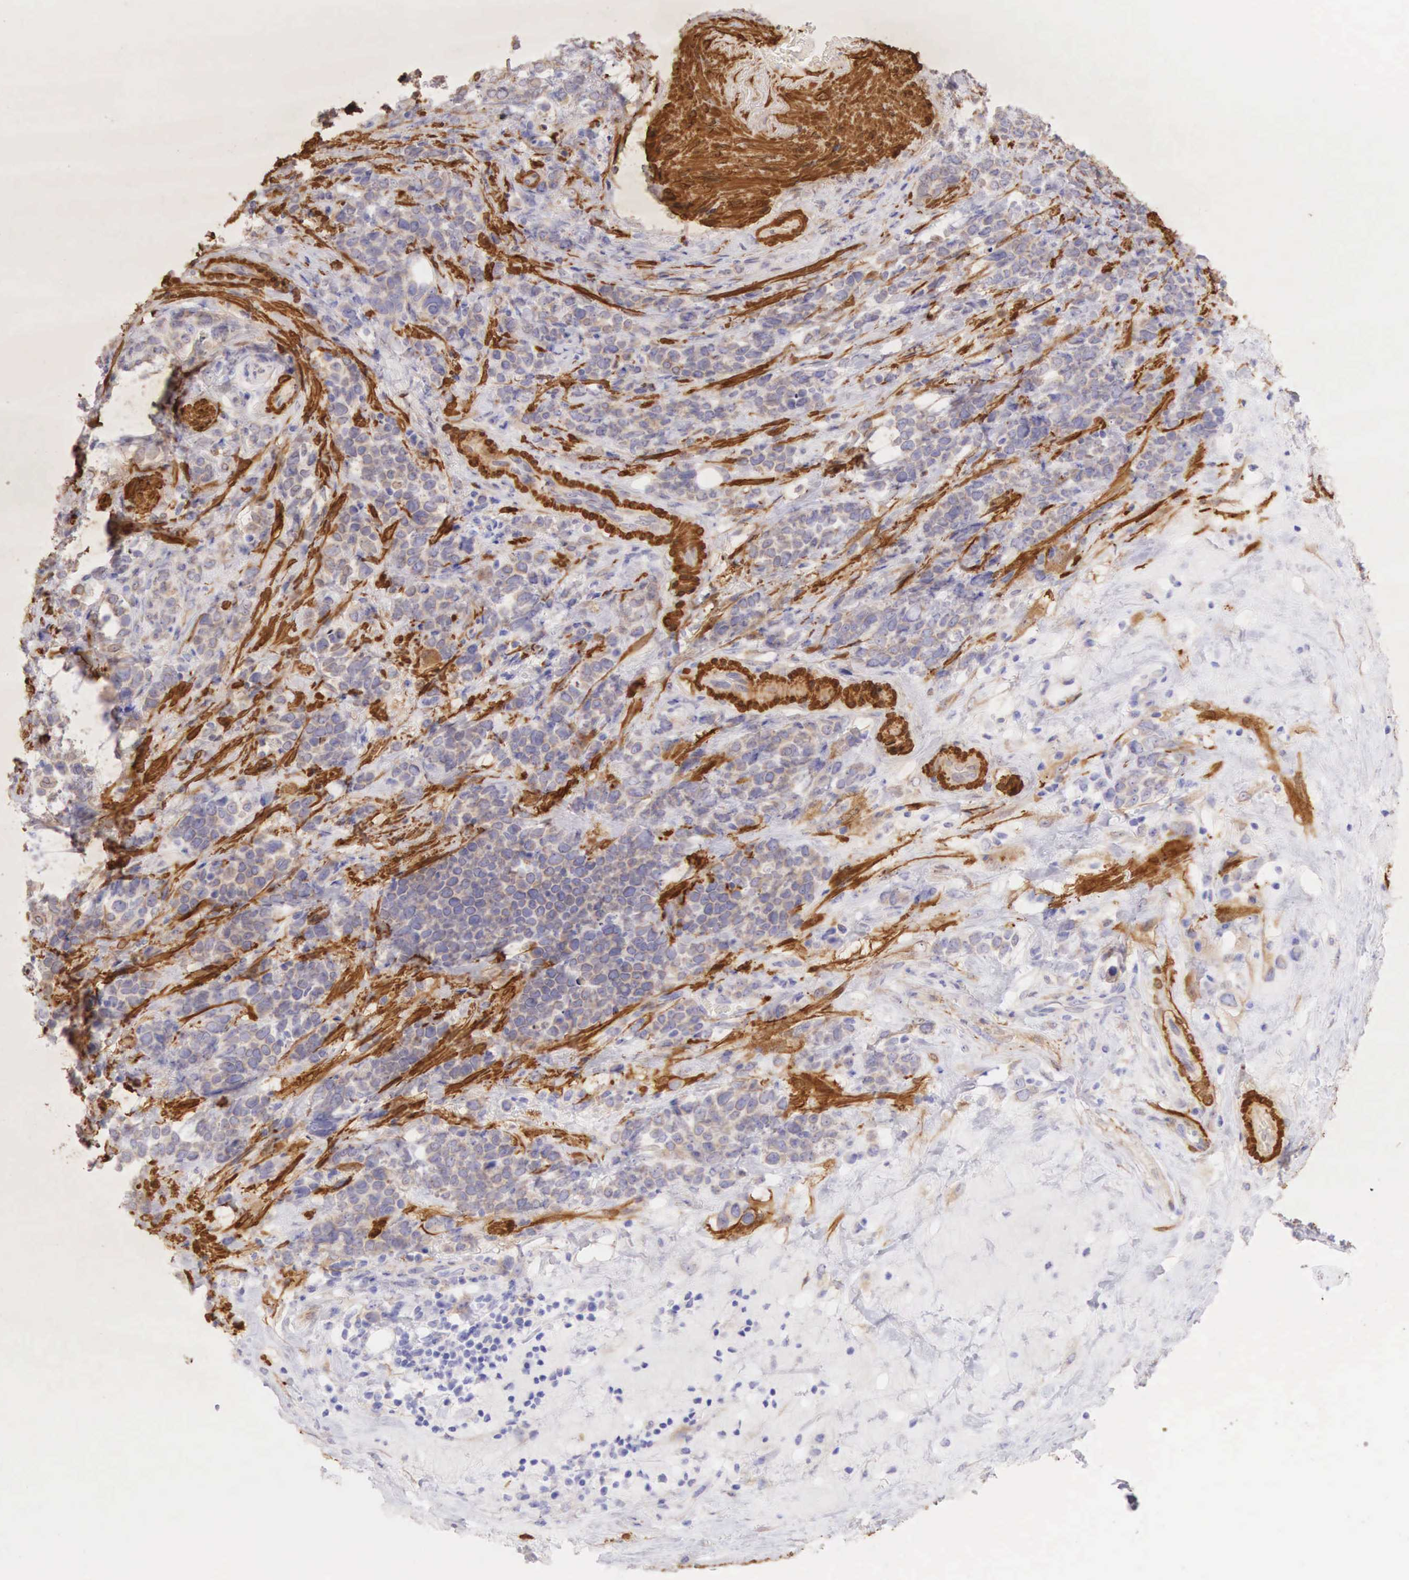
{"staining": {"intensity": "weak", "quantity": "<25%", "location": "cytoplasmic/membranous"}, "tissue": "stomach cancer", "cell_type": "Tumor cells", "image_type": "cancer", "snomed": [{"axis": "morphology", "description": "Adenocarcinoma, NOS"}, {"axis": "topography", "description": "Stomach, upper"}], "caption": "The immunohistochemistry histopathology image has no significant staining in tumor cells of stomach cancer tissue.", "gene": "CNN1", "patient": {"sex": "male", "age": 71}}